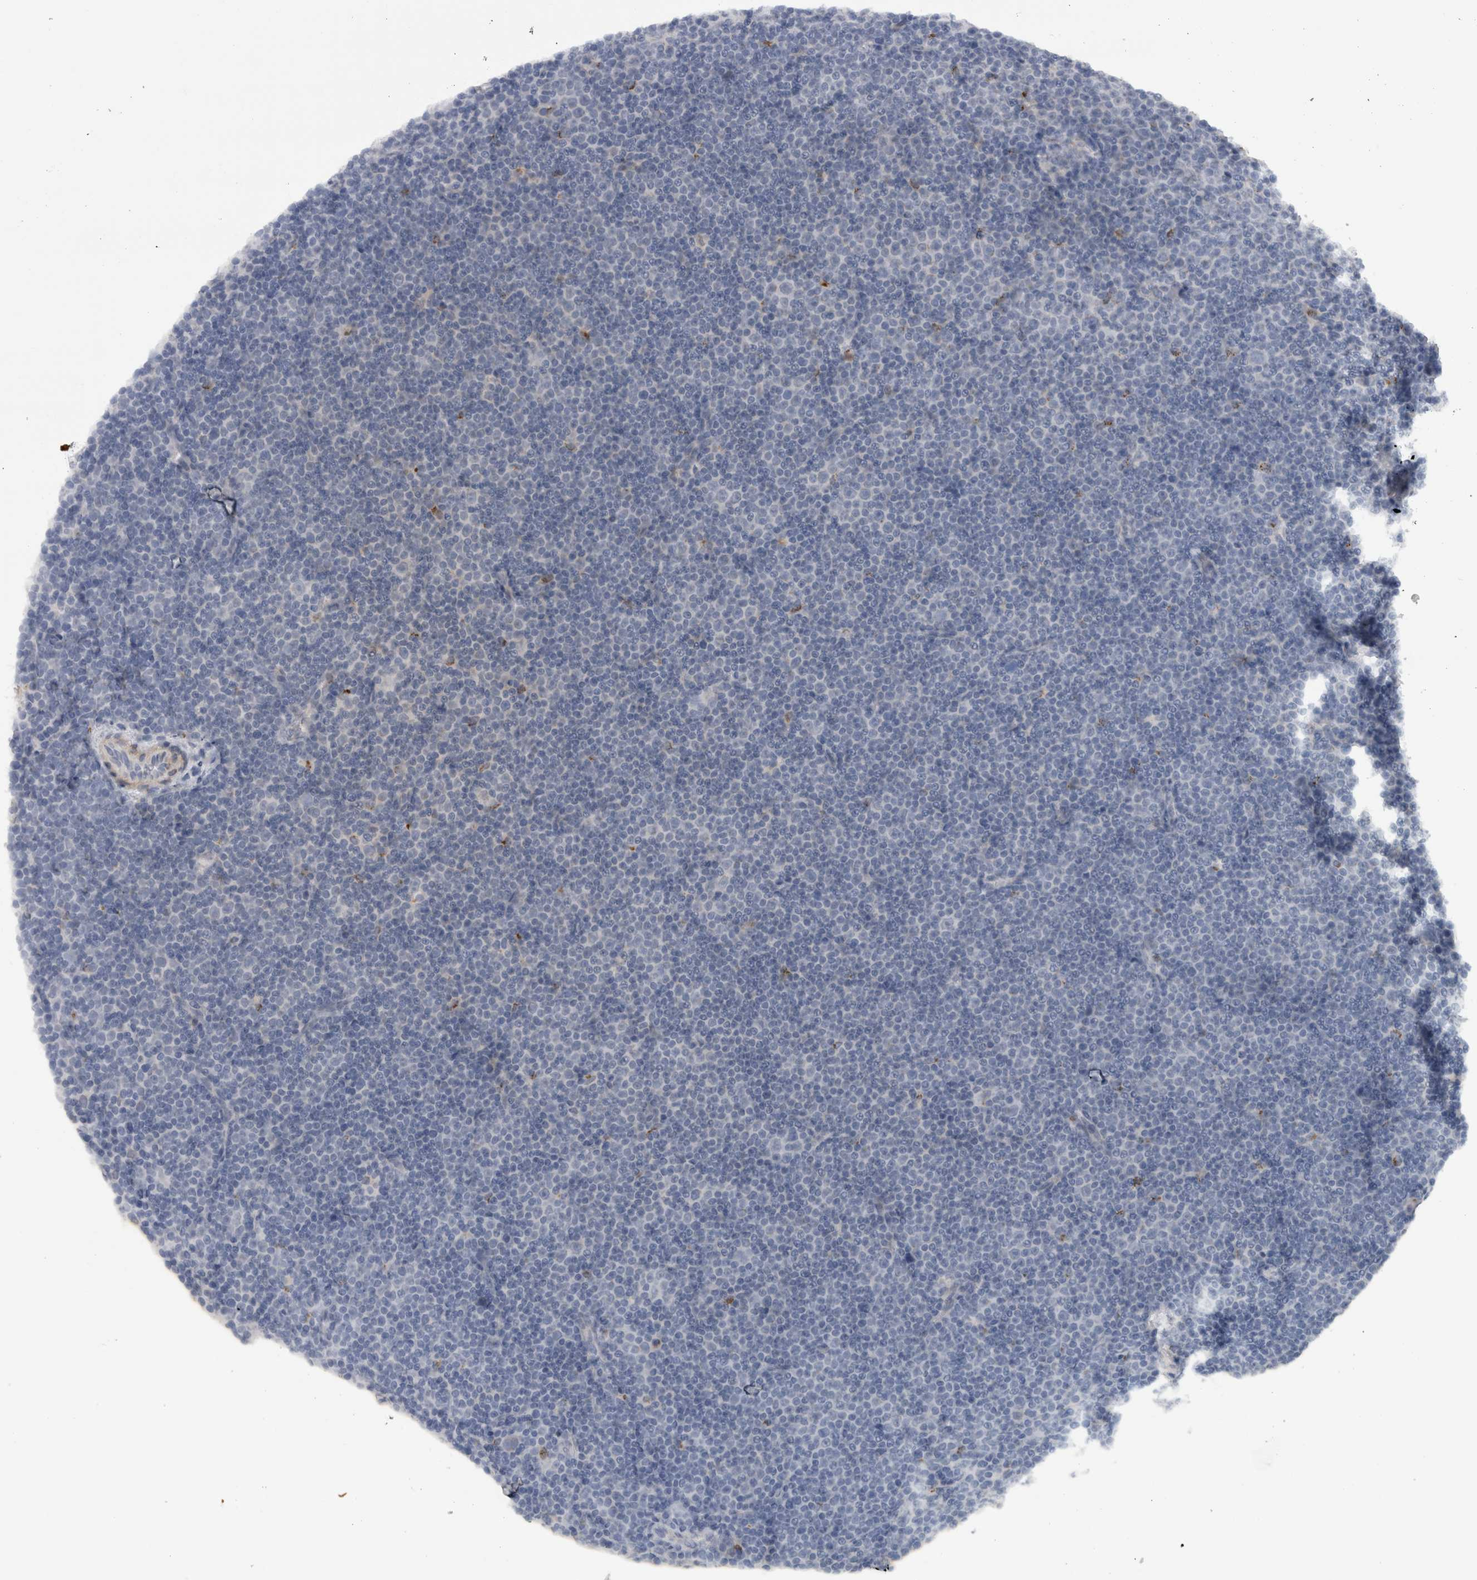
{"staining": {"intensity": "negative", "quantity": "none", "location": "none"}, "tissue": "lymphoma", "cell_type": "Tumor cells", "image_type": "cancer", "snomed": [{"axis": "morphology", "description": "Malignant lymphoma, non-Hodgkin's type, Low grade"}, {"axis": "topography", "description": "Lymph node"}], "caption": "Protein analysis of low-grade malignant lymphoma, non-Hodgkin's type demonstrates no significant expression in tumor cells.", "gene": "MGAT1", "patient": {"sex": "female", "age": 67}}